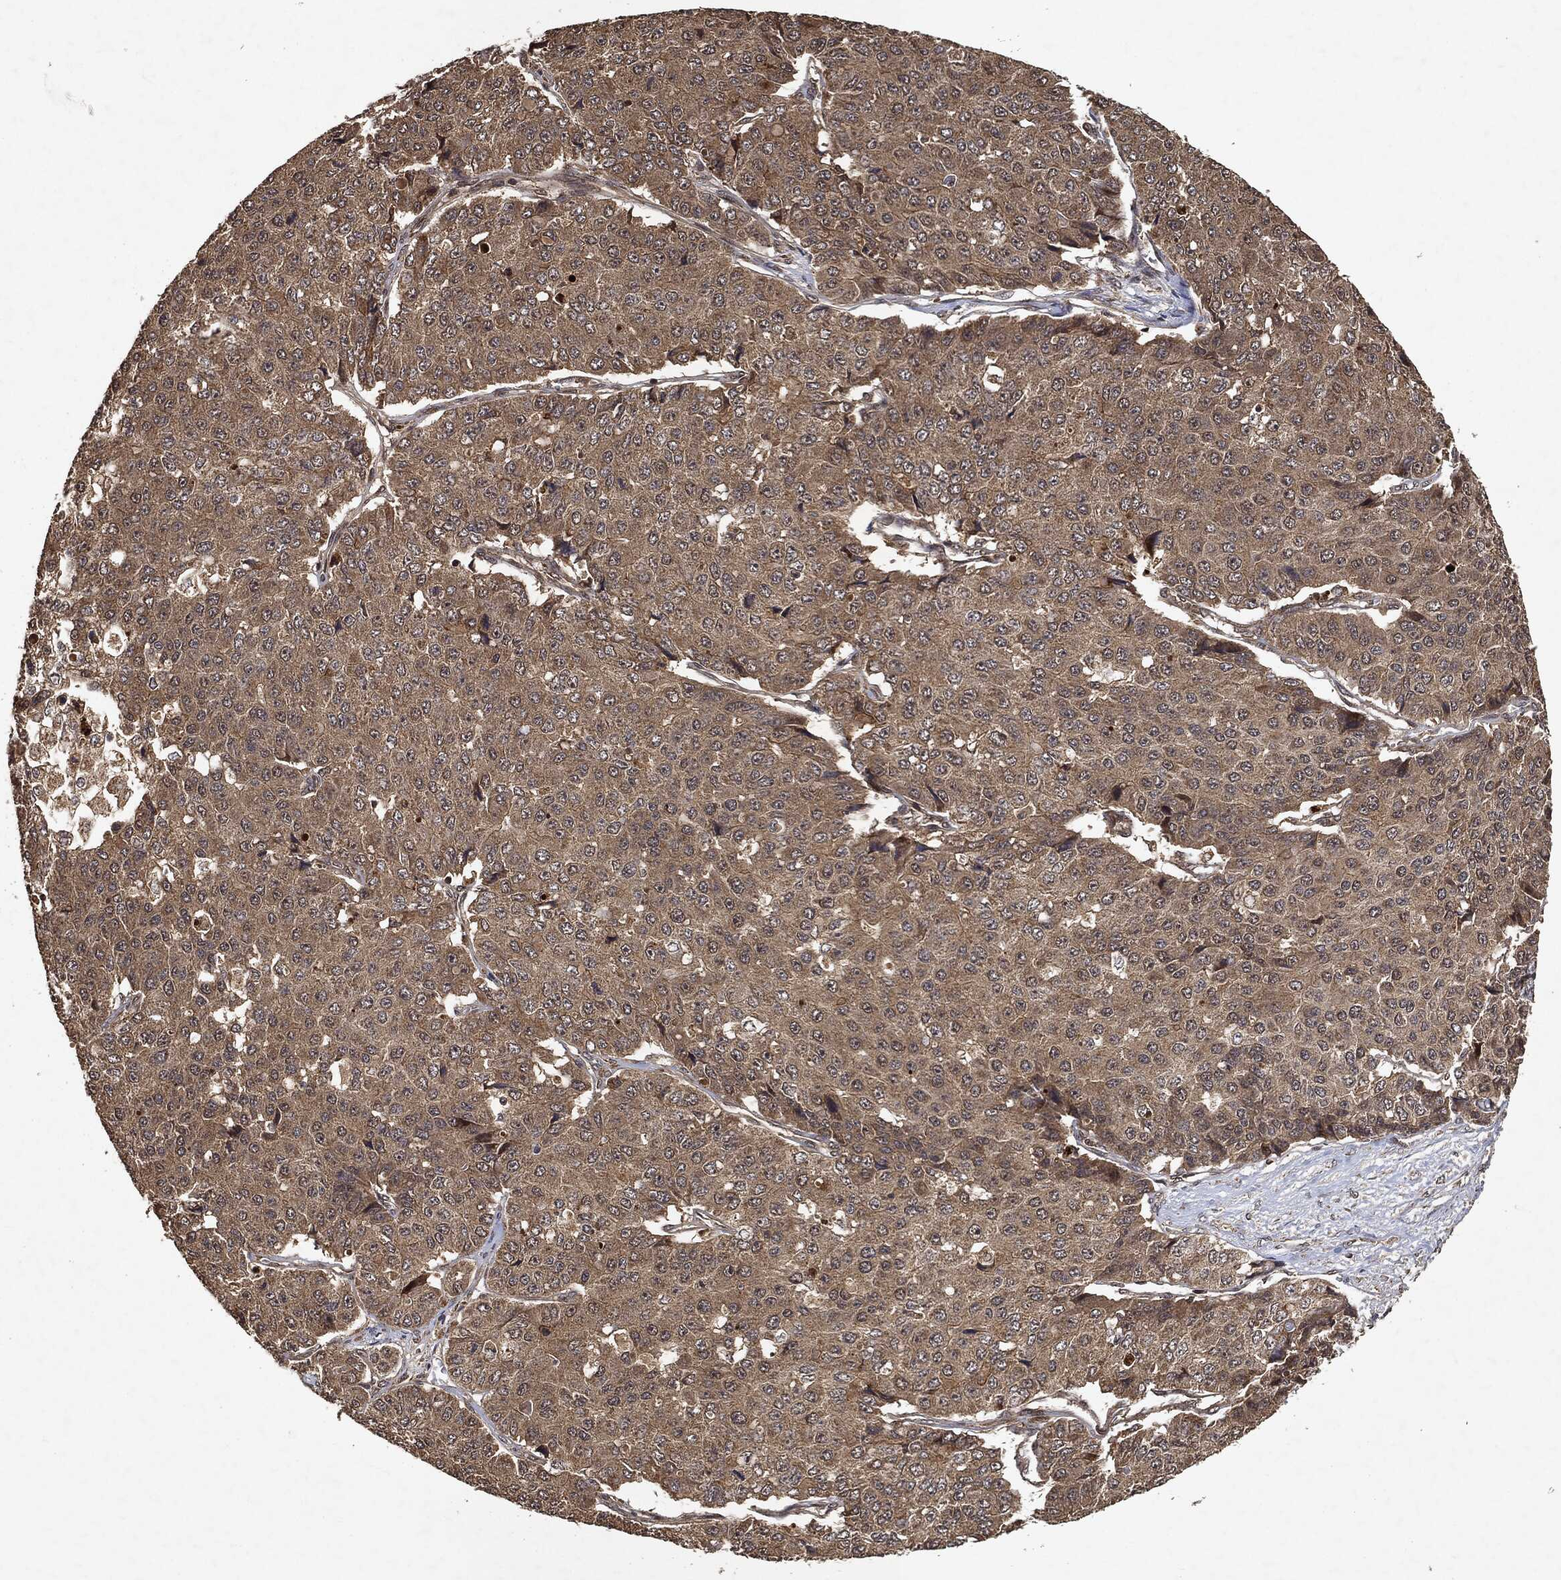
{"staining": {"intensity": "moderate", "quantity": ">75%", "location": "cytoplasmic/membranous"}, "tissue": "pancreatic cancer", "cell_type": "Tumor cells", "image_type": "cancer", "snomed": [{"axis": "morphology", "description": "Normal tissue, NOS"}, {"axis": "morphology", "description": "Adenocarcinoma, NOS"}, {"axis": "topography", "description": "Pancreas"}, {"axis": "topography", "description": "Duodenum"}], "caption": "Immunohistochemical staining of pancreatic cancer (adenocarcinoma) exhibits medium levels of moderate cytoplasmic/membranous protein staining in about >75% of tumor cells.", "gene": "ZNF226", "patient": {"sex": "male", "age": 50}}